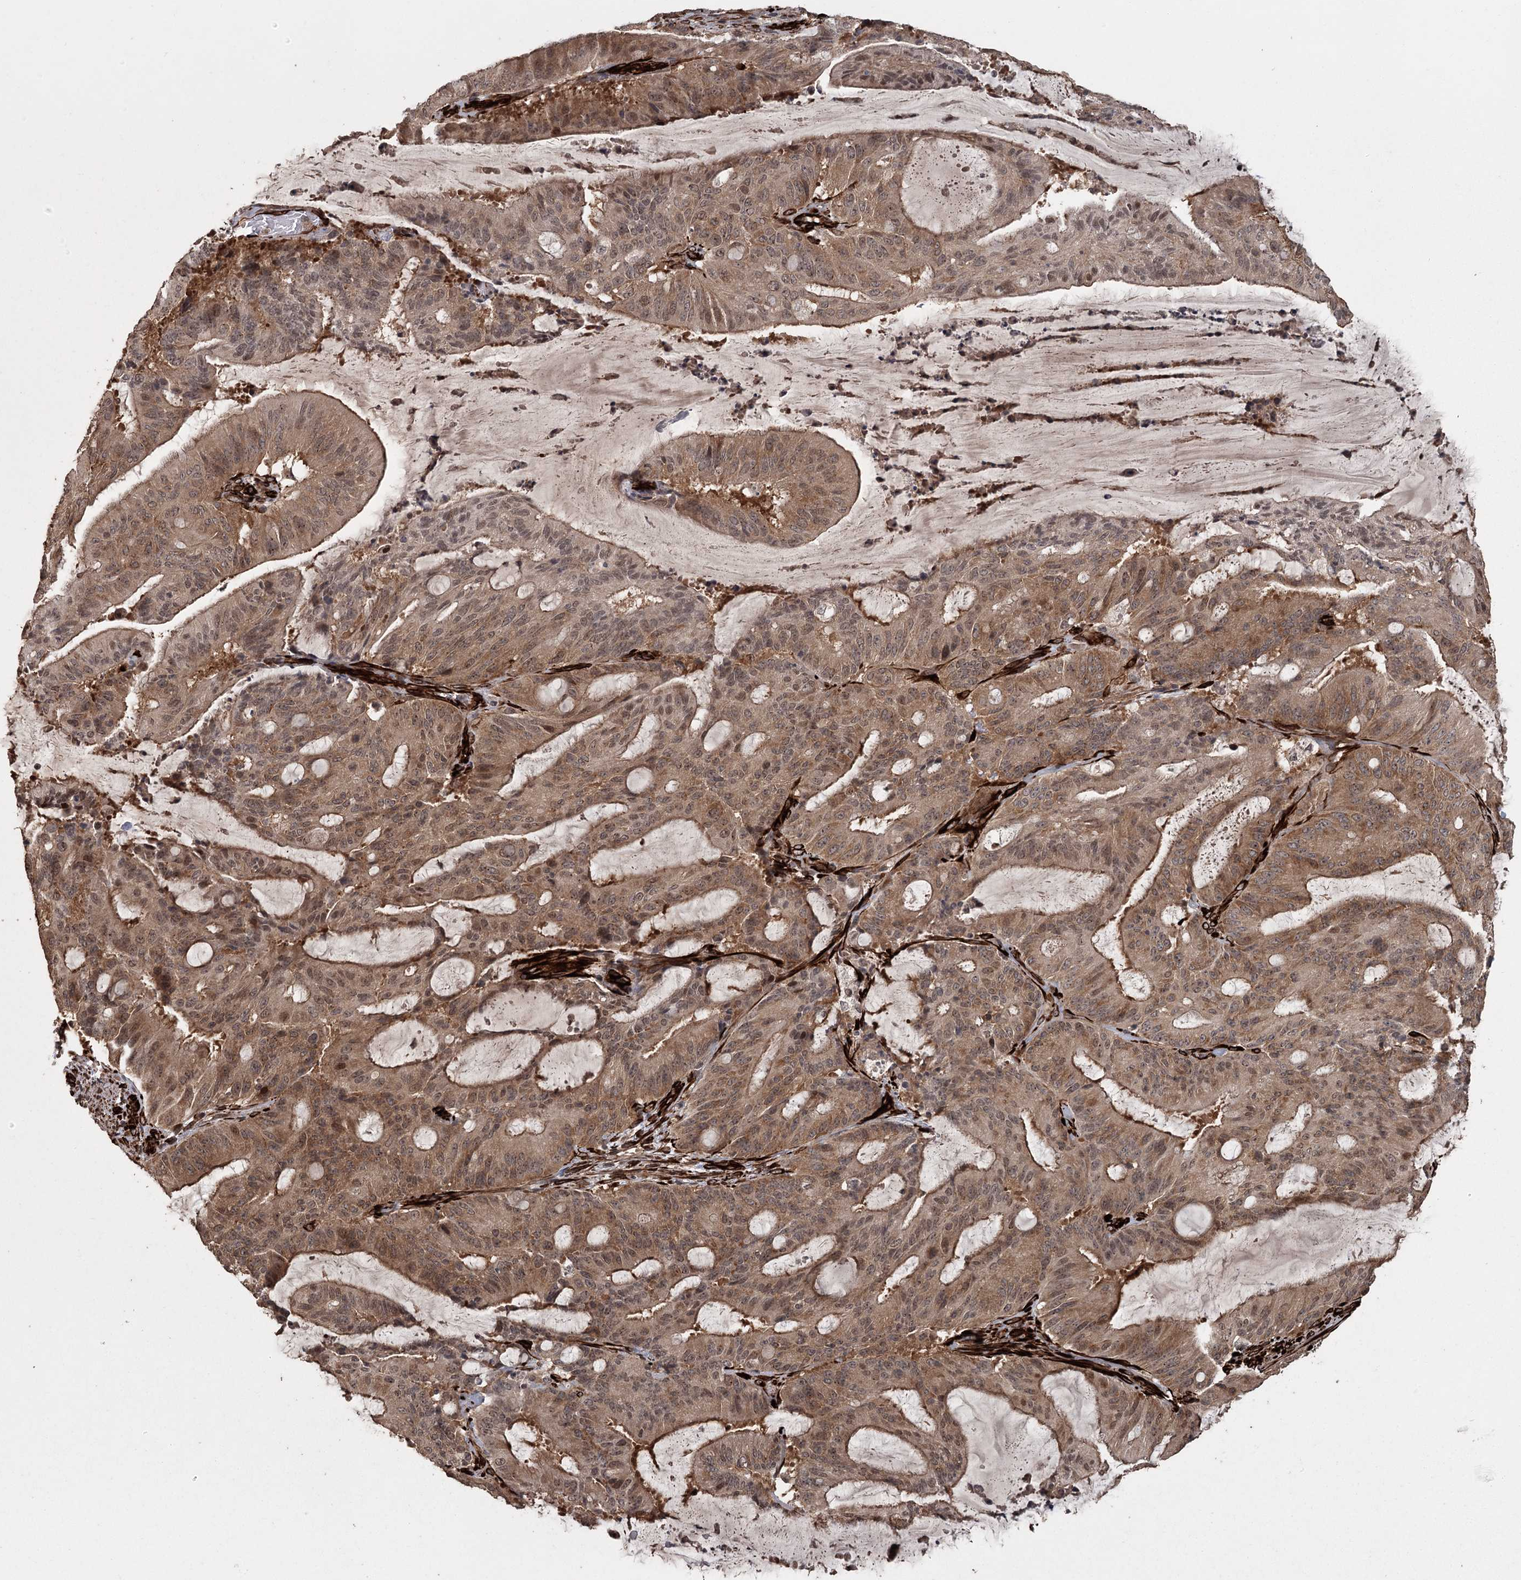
{"staining": {"intensity": "moderate", "quantity": ">75%", "location": "cytoplasmic/membranous,nuclear"}, "tissue": "liver cancer", "cell_type": "Tumor cells", "image_type": "cancer", "snomed": [{"axis": "morphology", "description": "Normal tissue, NOS"}, {"axis": "morphology", "description": "Cholangiocarcinoma"}, {"axis": "topography", "description": "Liver"}, {"axis": "topography", "description": "Peripheral nerve tissue"}], "caption": "About >75% of tumor cells in cholangiocarcinoma (liver) reveal moderate cytoplasmic/membranous and nuclear protein expression as visualized by brown immunohistochemical staining.", "gene": "RPAP3", "patient": {"sex": "female", "age": 73}}